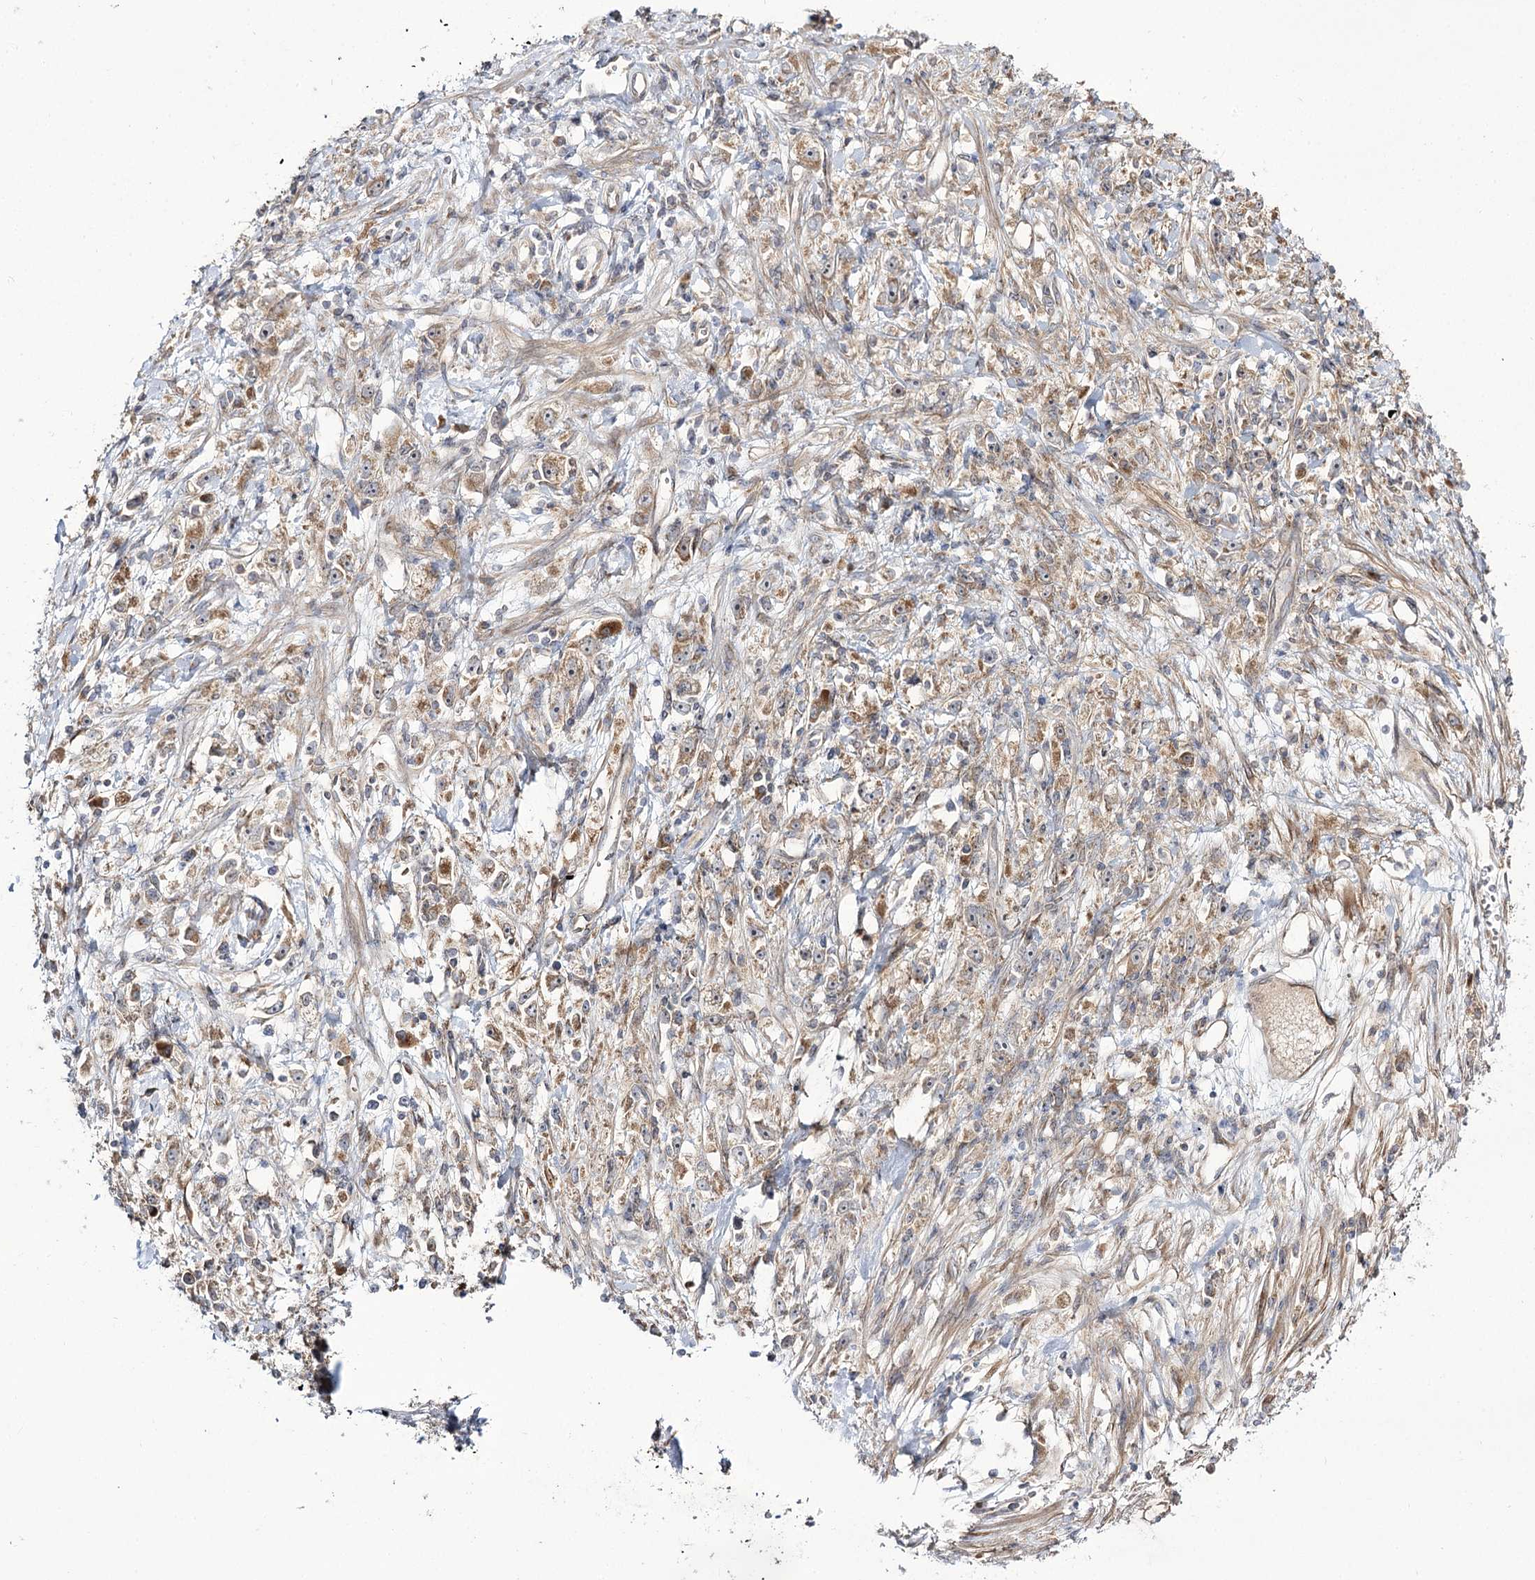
{"staining": {"intensity": "moderate", "quantity": ">75%", "location": "cytoplasmic/membranous"}, "tissue": "stomach cancer", "cell_type": "Tumor cells", "image_type": "cancer", "snomed": [{"axis": "morphology", "description": "Adenocarcinoma, NOS"}, {"axis": "topography", "description": "Stomach"}], "caption": "This is a micrograph of IHC staining of stomach cancer (adenocarcinoma), which shows moderate positivity in the cytoplasmic/membranous of tumor cells.", "gene": "C11orf80", "patient": {"sex": "female", "age": 59}}